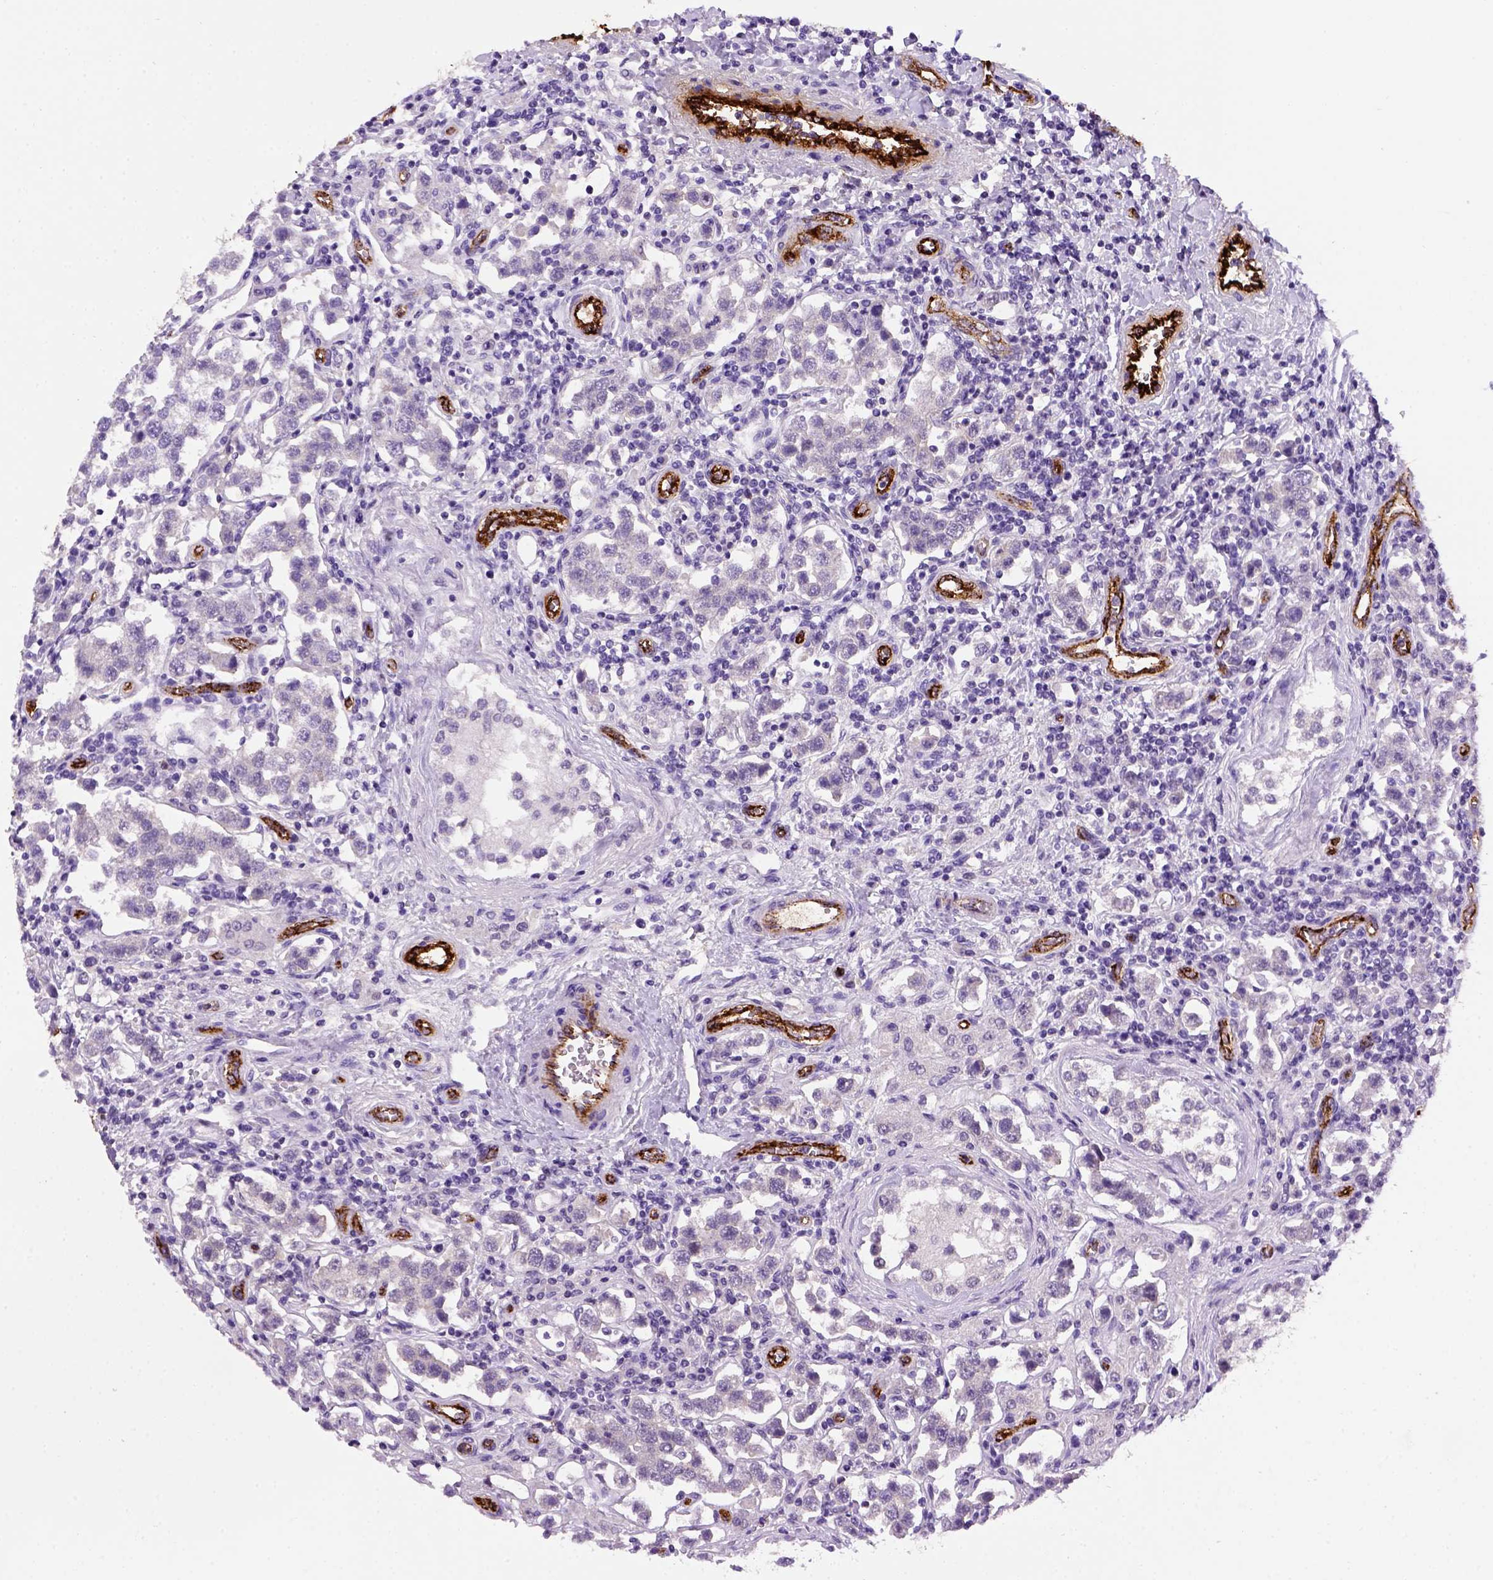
{"staining": {"intensity": "negative", "quantity": "none", "location": "none"}, "tissue": "testis cancer", "cell_type": "Tumor cells", "image_type": "cancer", "snomed": [{"axis": "morphology", "description": "Seminoma, NOS"}, {"axis": "topography", "description": "Testis"}], "caption": "Immunohistochemistry (IHC) histopathology image of neoplastic tissue: human testis seminoma stained with DAB shows no significant protein positivity in tumor cells.", "gene": "VWF", "patient": {"sex": "male", "age": 37}}